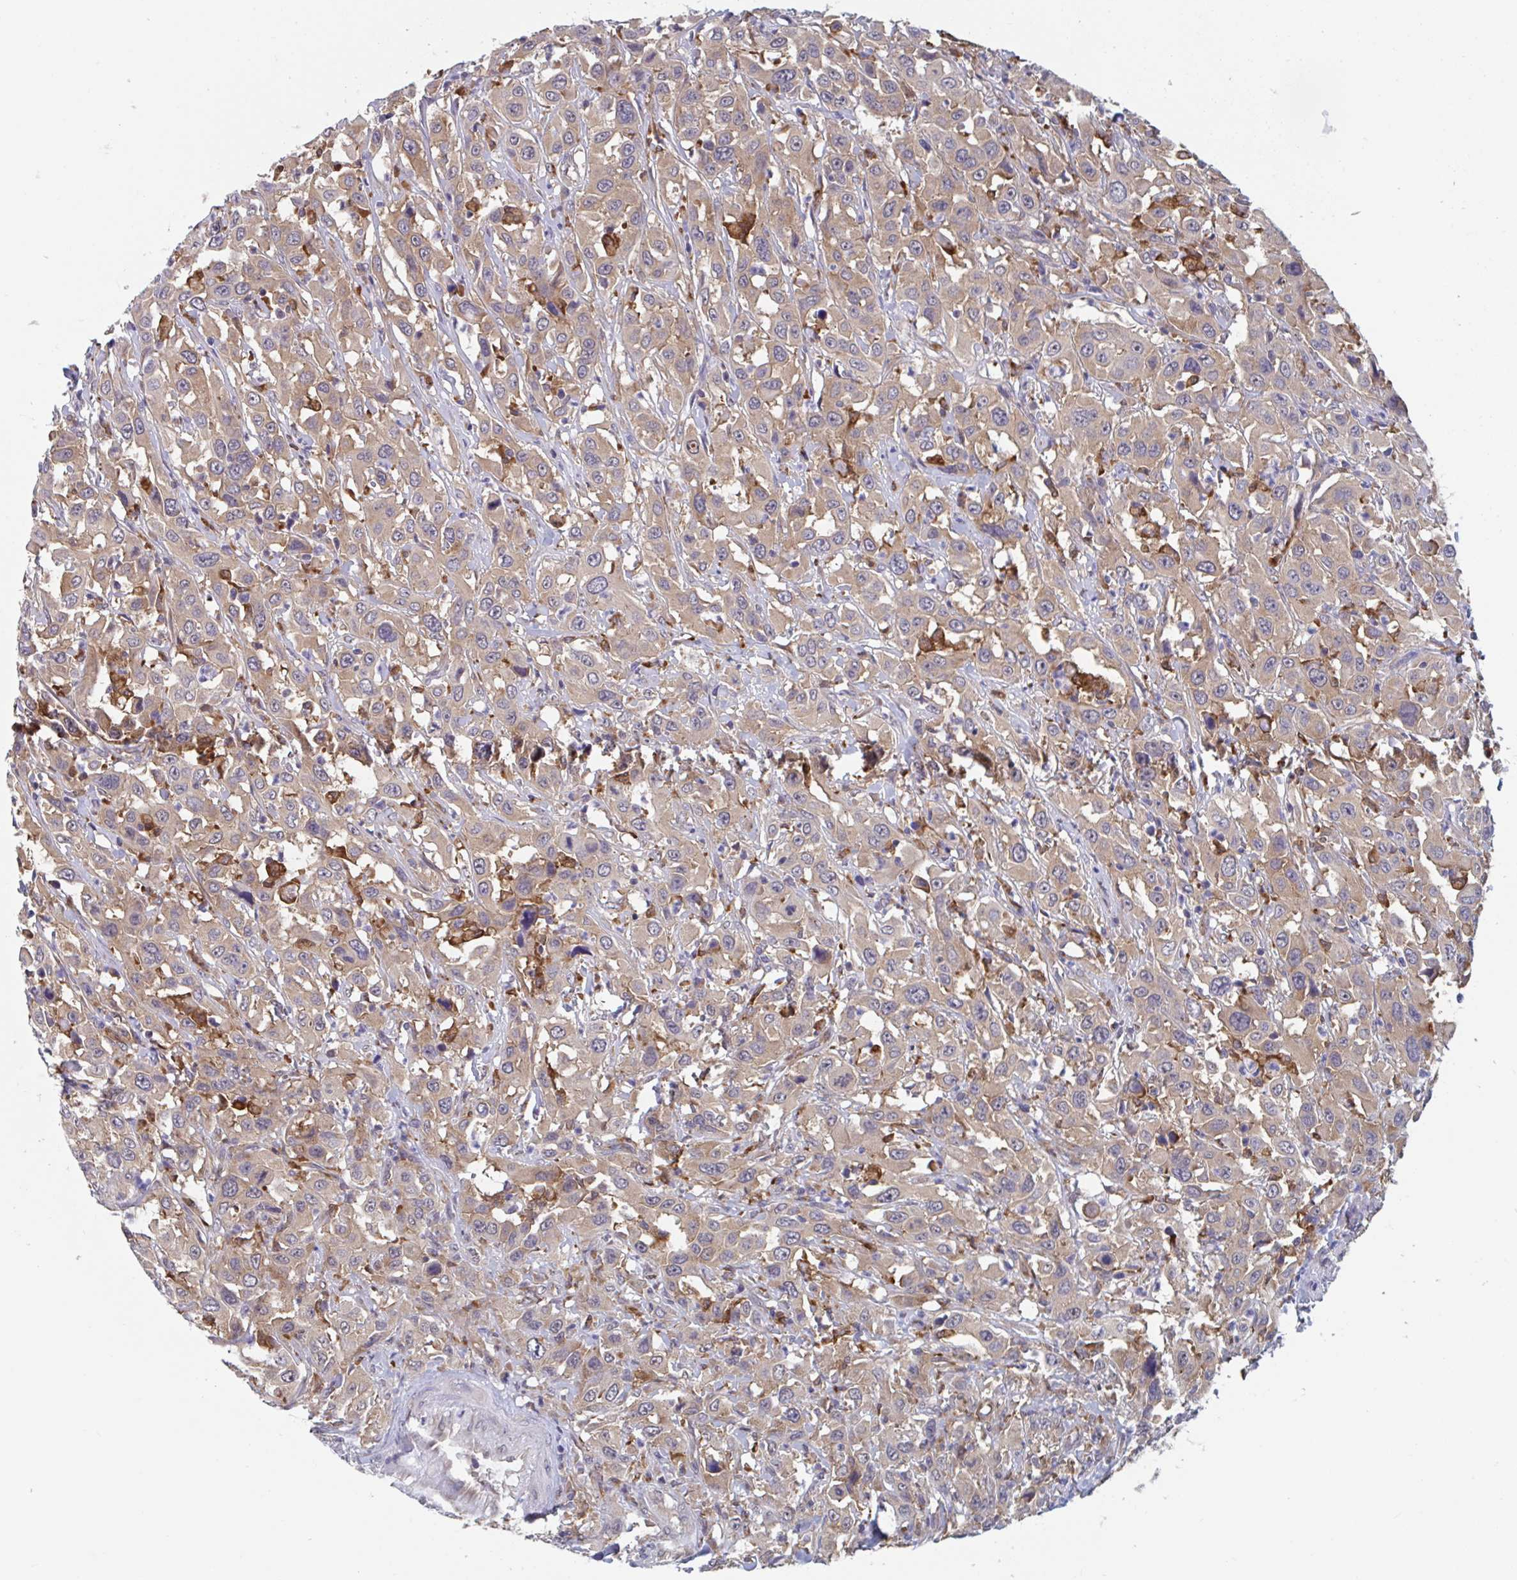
{"staining": {"intensity": "moderate", "quantity": ">75%", "location": "cytoplasmic/membranous"}, "tissue": "urothelial cancer", "cell_type": "Tumor cells", "image_type": "cancer", "snomed": [{"axis": "morphology", "description": "Urothelial carcinoma, High grade"}, {"axis": "topography", "description": "Urinary bladder"}], "caption": "Human urothelial cancer stained for a protein (brown) exhibits moderate cytoplasmic/membranous positive positivity in approximately >75% of tumor cells.", "gene": "SNX8", "patient": {"sex": "male", "age": 61}}